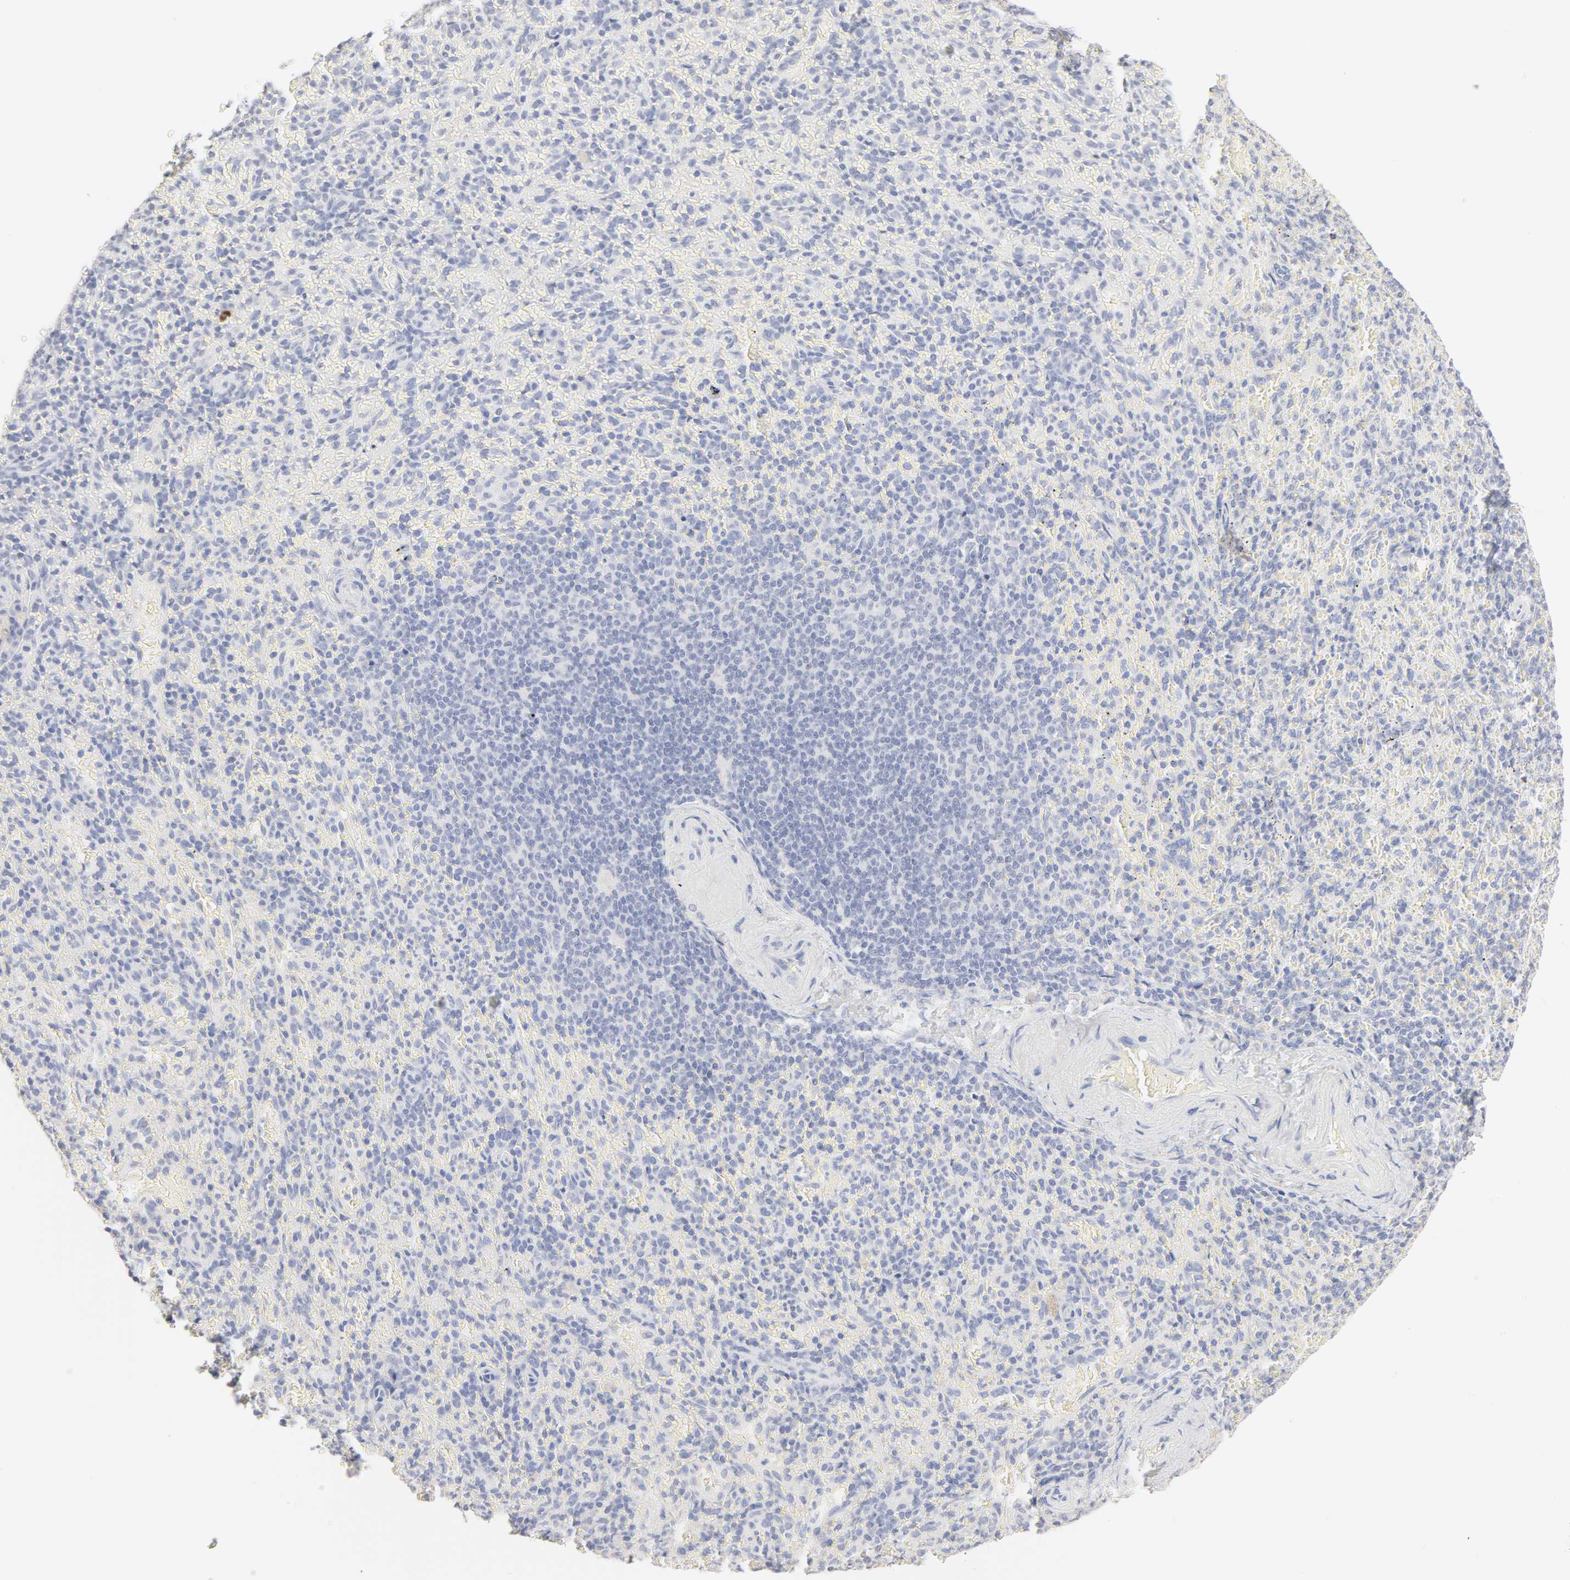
{"staining": {"intensity": "negative", "quantity": "none", "location": "none"}, "tissue": "spleen", "cell_type": "Cells in red pulp", "image_type": "normal", "snomed": [{"axis": "morphology", "description": "Normal tissue, NOS"}, {"axis": "topography", "description": "Spleen"}], "caption": "Immunohistochemistry histopathology image of unremarkable spleen stained for a protein (brown), which demonstrates no staining in cells in red pulp.", "gene": "FCGBP", "patient": {"sex": "female", "age": 43}}